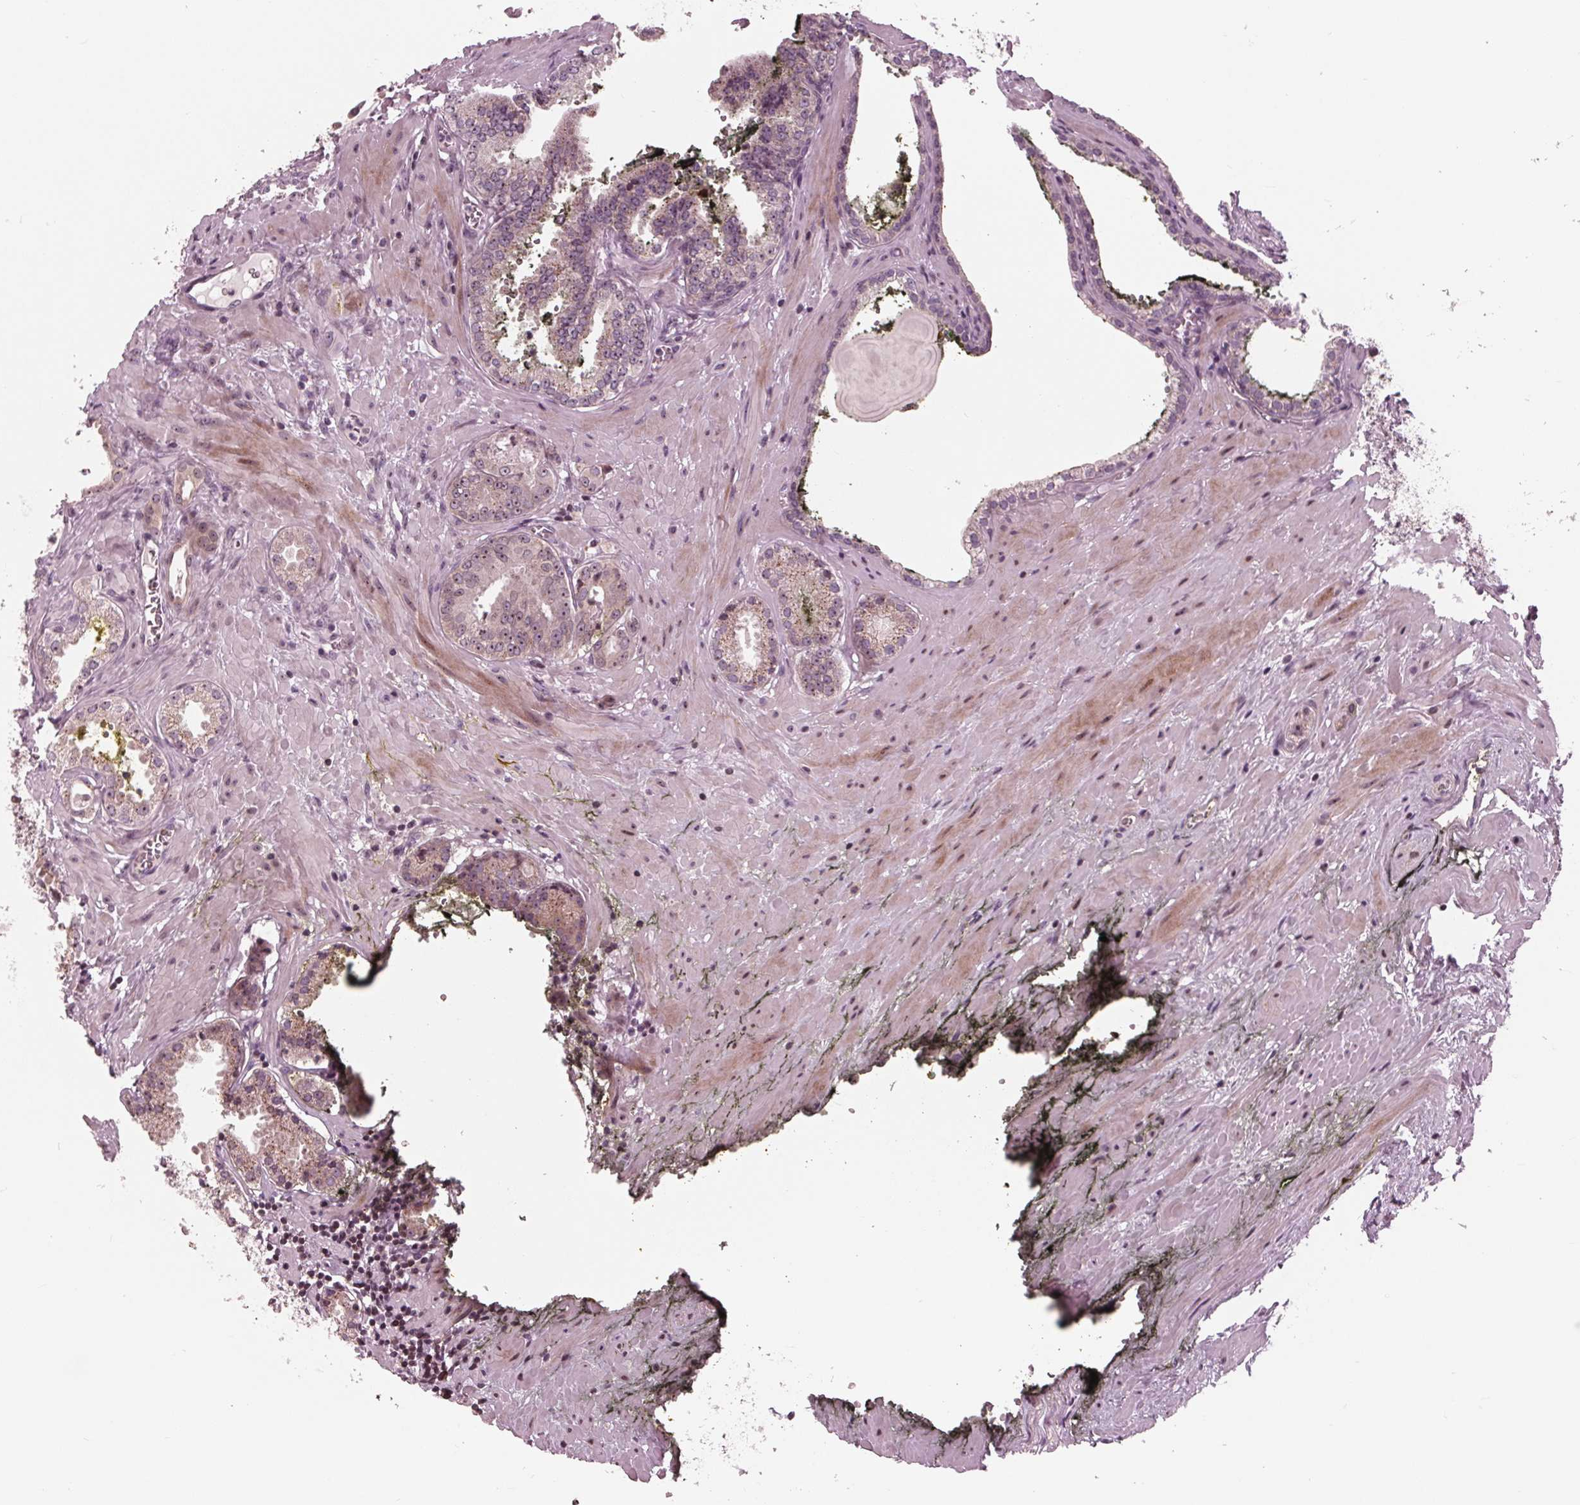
{"staining": {"intensity": "weak", "quantity": ">75%", "location": "nuclear"}, "tissue": "prostate cancer", "cell_type": "Tumor cells", "image_type": "cancer", "snomed": [{"axis": "morphology", "description": "Adenocarcinoma, NOS"}, {"axis": "morphology", "description": "Adenocarcinoma, Low grade"}, {"axis": "topography", "description": "Prostate"}], "caption": "High-power microscopy captured an immunohistochemistry (IHC) photomicrograph of adenocarcinoma (prostate), revealing weak nuclear positivity in about >75% of tumor cells.", "gene": "NUP210", "patient": {"sex": "male", "age": 64}}